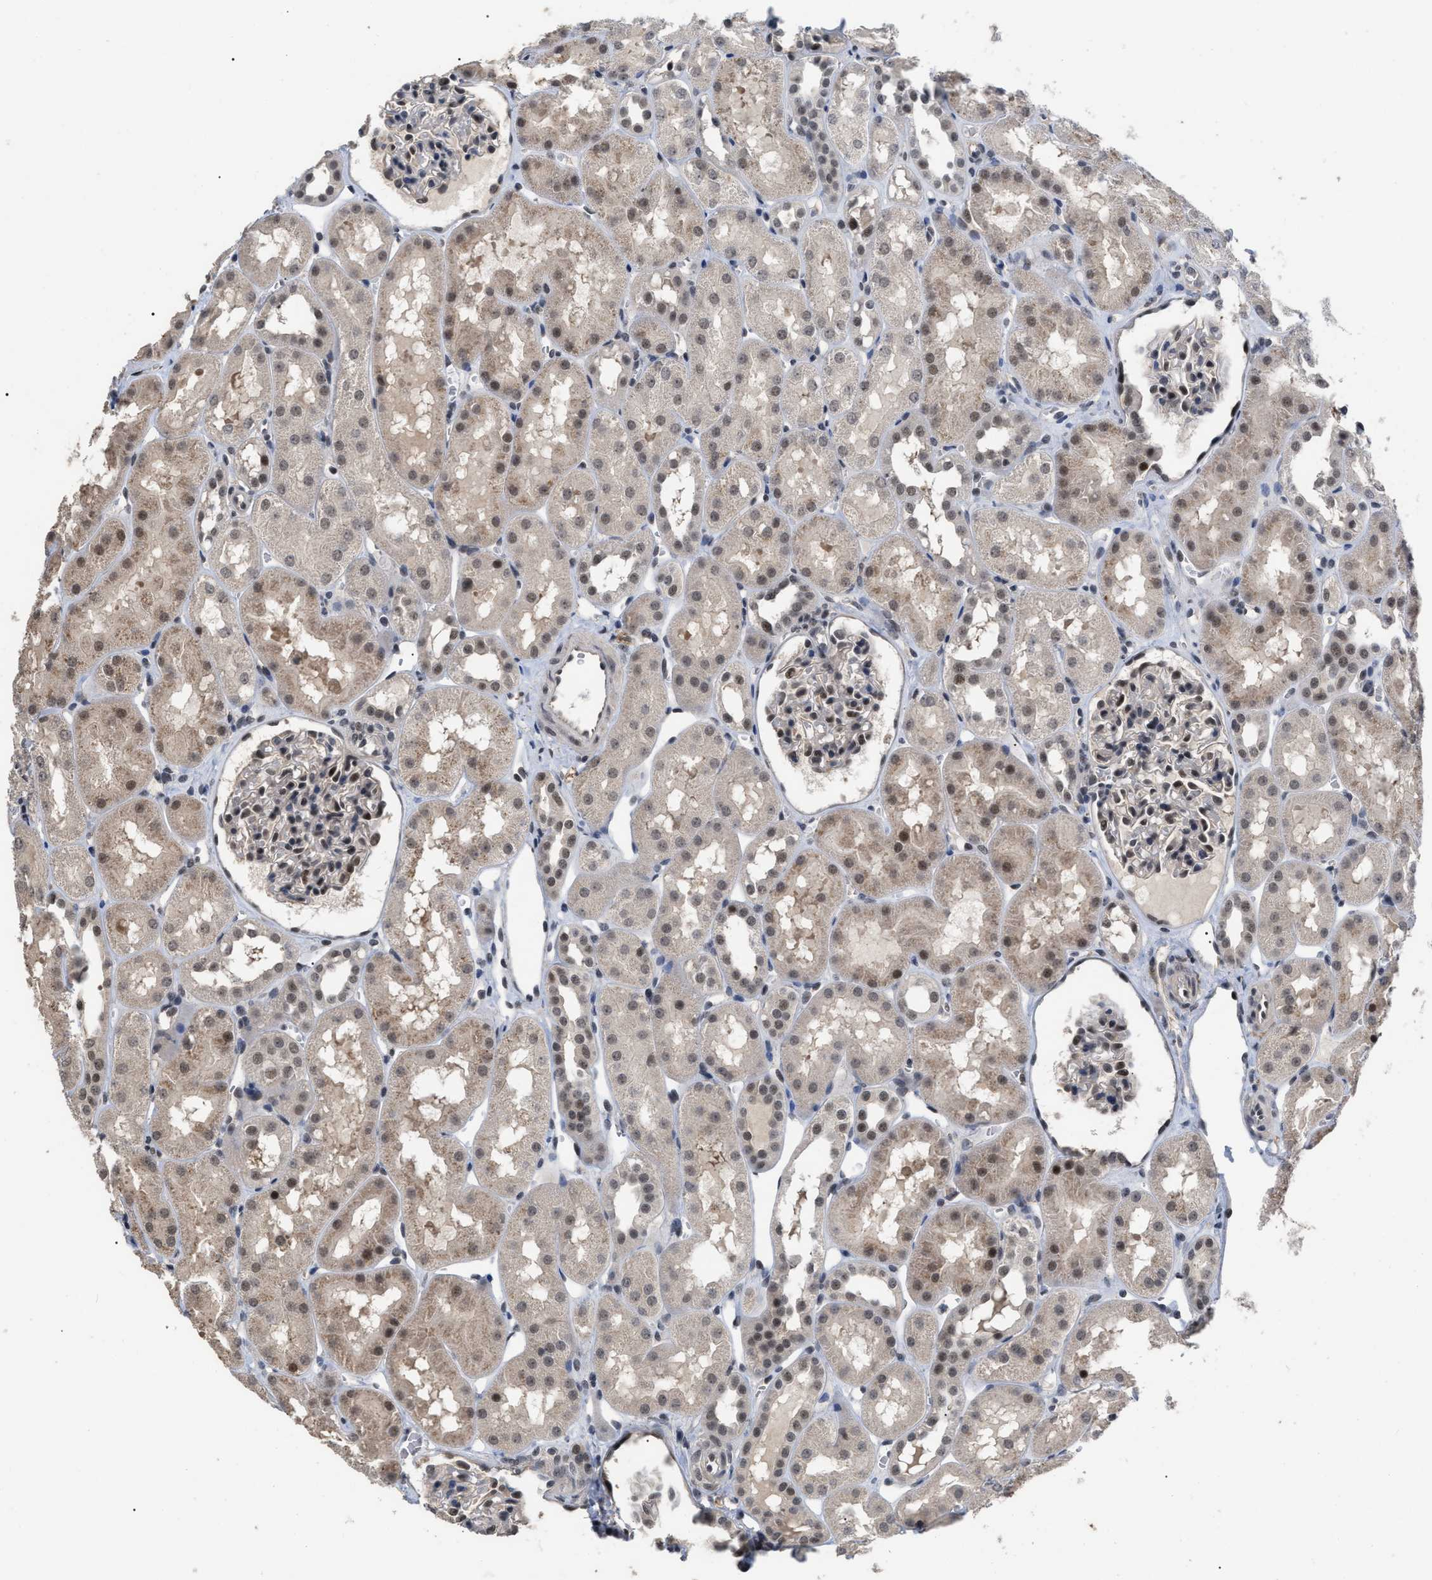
{"staining": {"intensity": "moderate", "quantity": "25%-75%", "location": "nuclear"}, "tissue": "kidney", "cell_type": "Cells in glomeruli", "image_type": "normal", "snomed": [{"axis": "morphology", "description": "Normal tissue, NOS"}, {"axis": "topography", "description": "Kidney"}, {"axis": "topography", "description": "Urinary bladder"}], "caption": "IHC histopathology image of benign human kidney stained for a protein (brown), which exhibits medium levels of moderate nuclear staining in about 25%-75% of cells in glomeruli.", "gene": "JAZF1", "patient": {"sex": "male", "age": 16}}